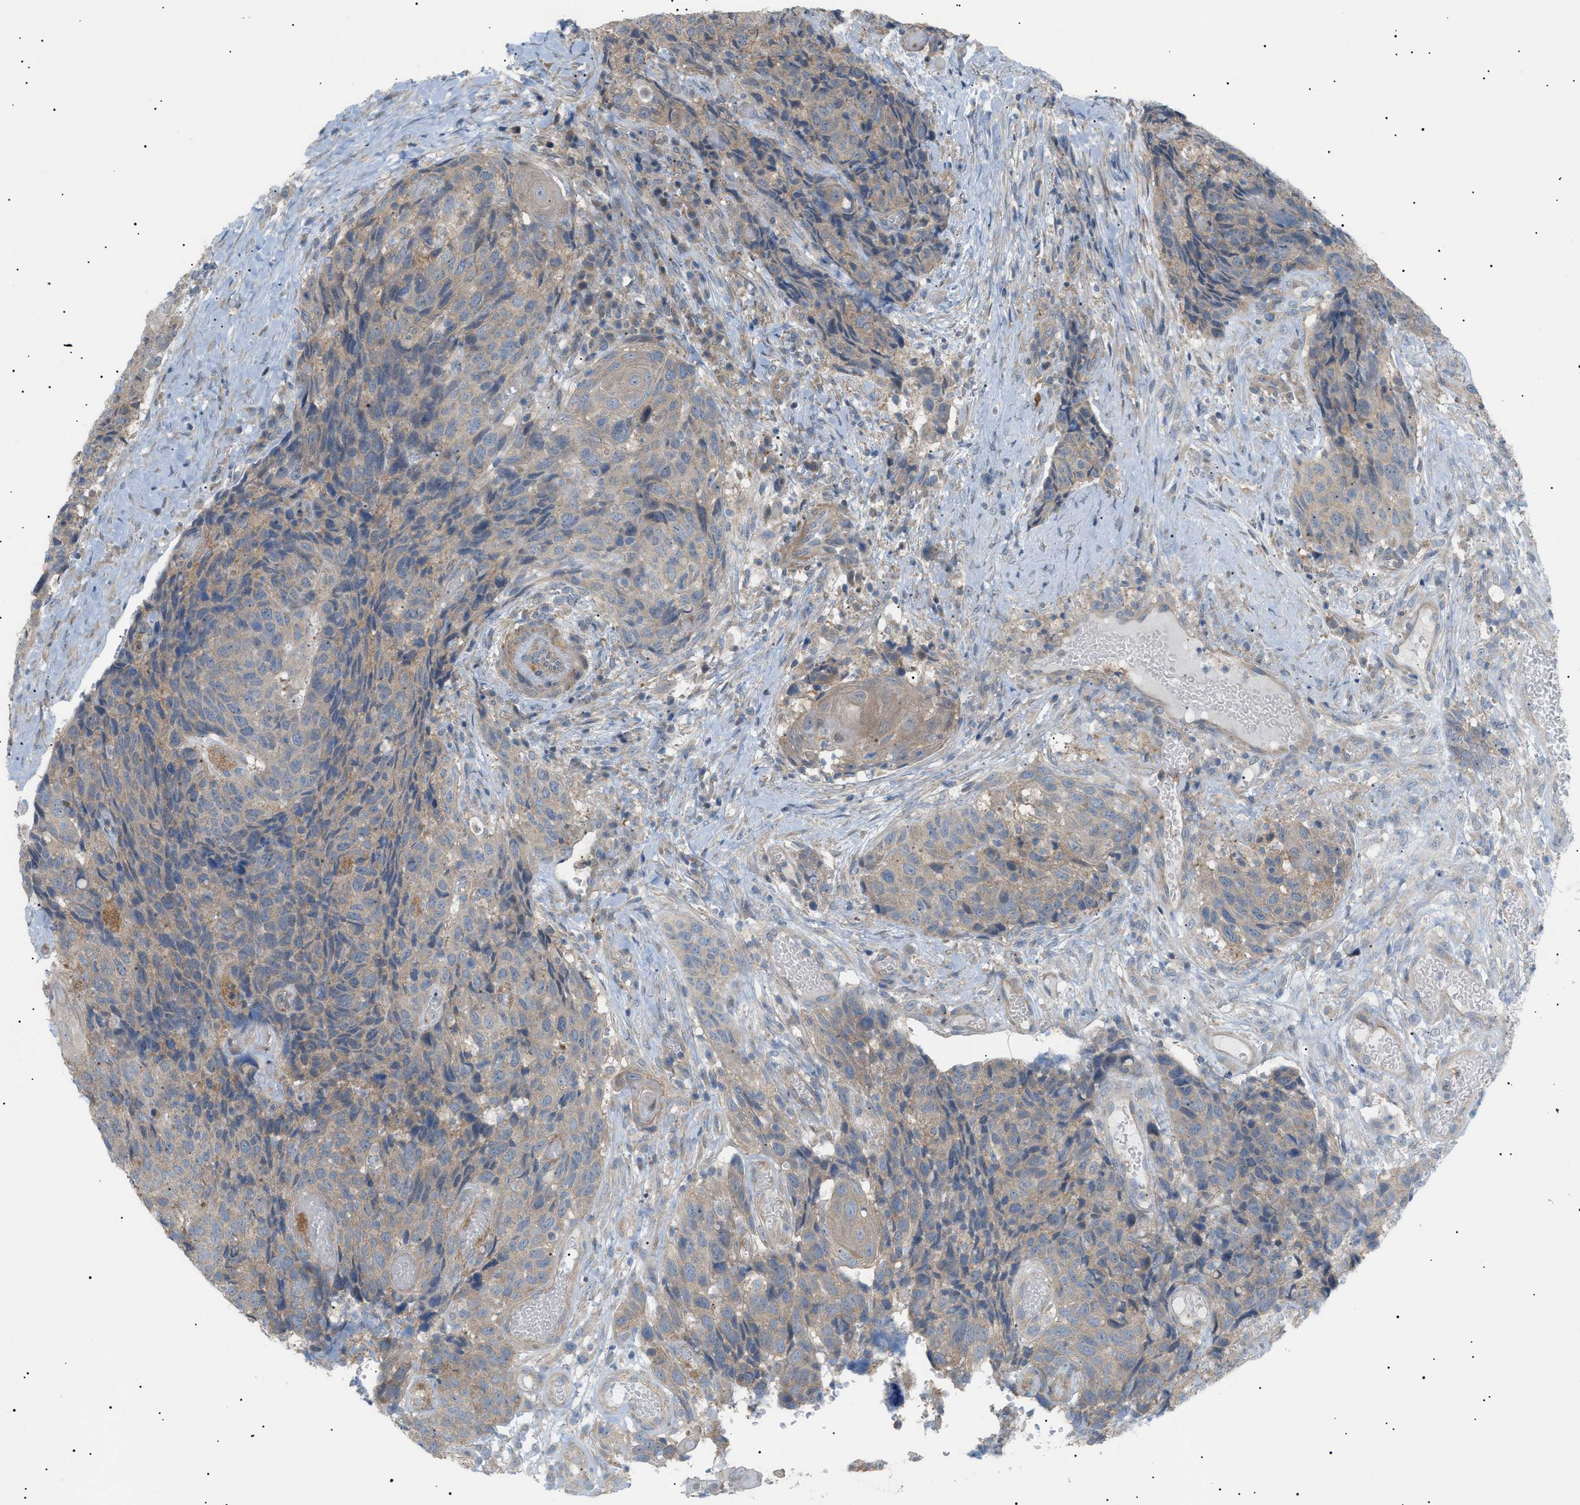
{"staining": {"intensity": "weak", "quantity": ">75%", "location": "cytoplasmic/membranous"}, "tissue": "head and neck cancer", "cell_type": "Tumor cells", "image_type": "cancer", "snomed": [{"axis": "morphology", "description": "Squamous cell carcinoma, NOS"}, {"axis": "topography", "description": "Head-Neck"}], "caption": "This is a micrograph of immunohistochemistry staining of squamous cell carcinoma (head and neck), which shows weak positivity in the cytoplasmic/membranous of tumor cells.", "gene": "IRS2", "patient": {"sex": "male", "age": 66}}